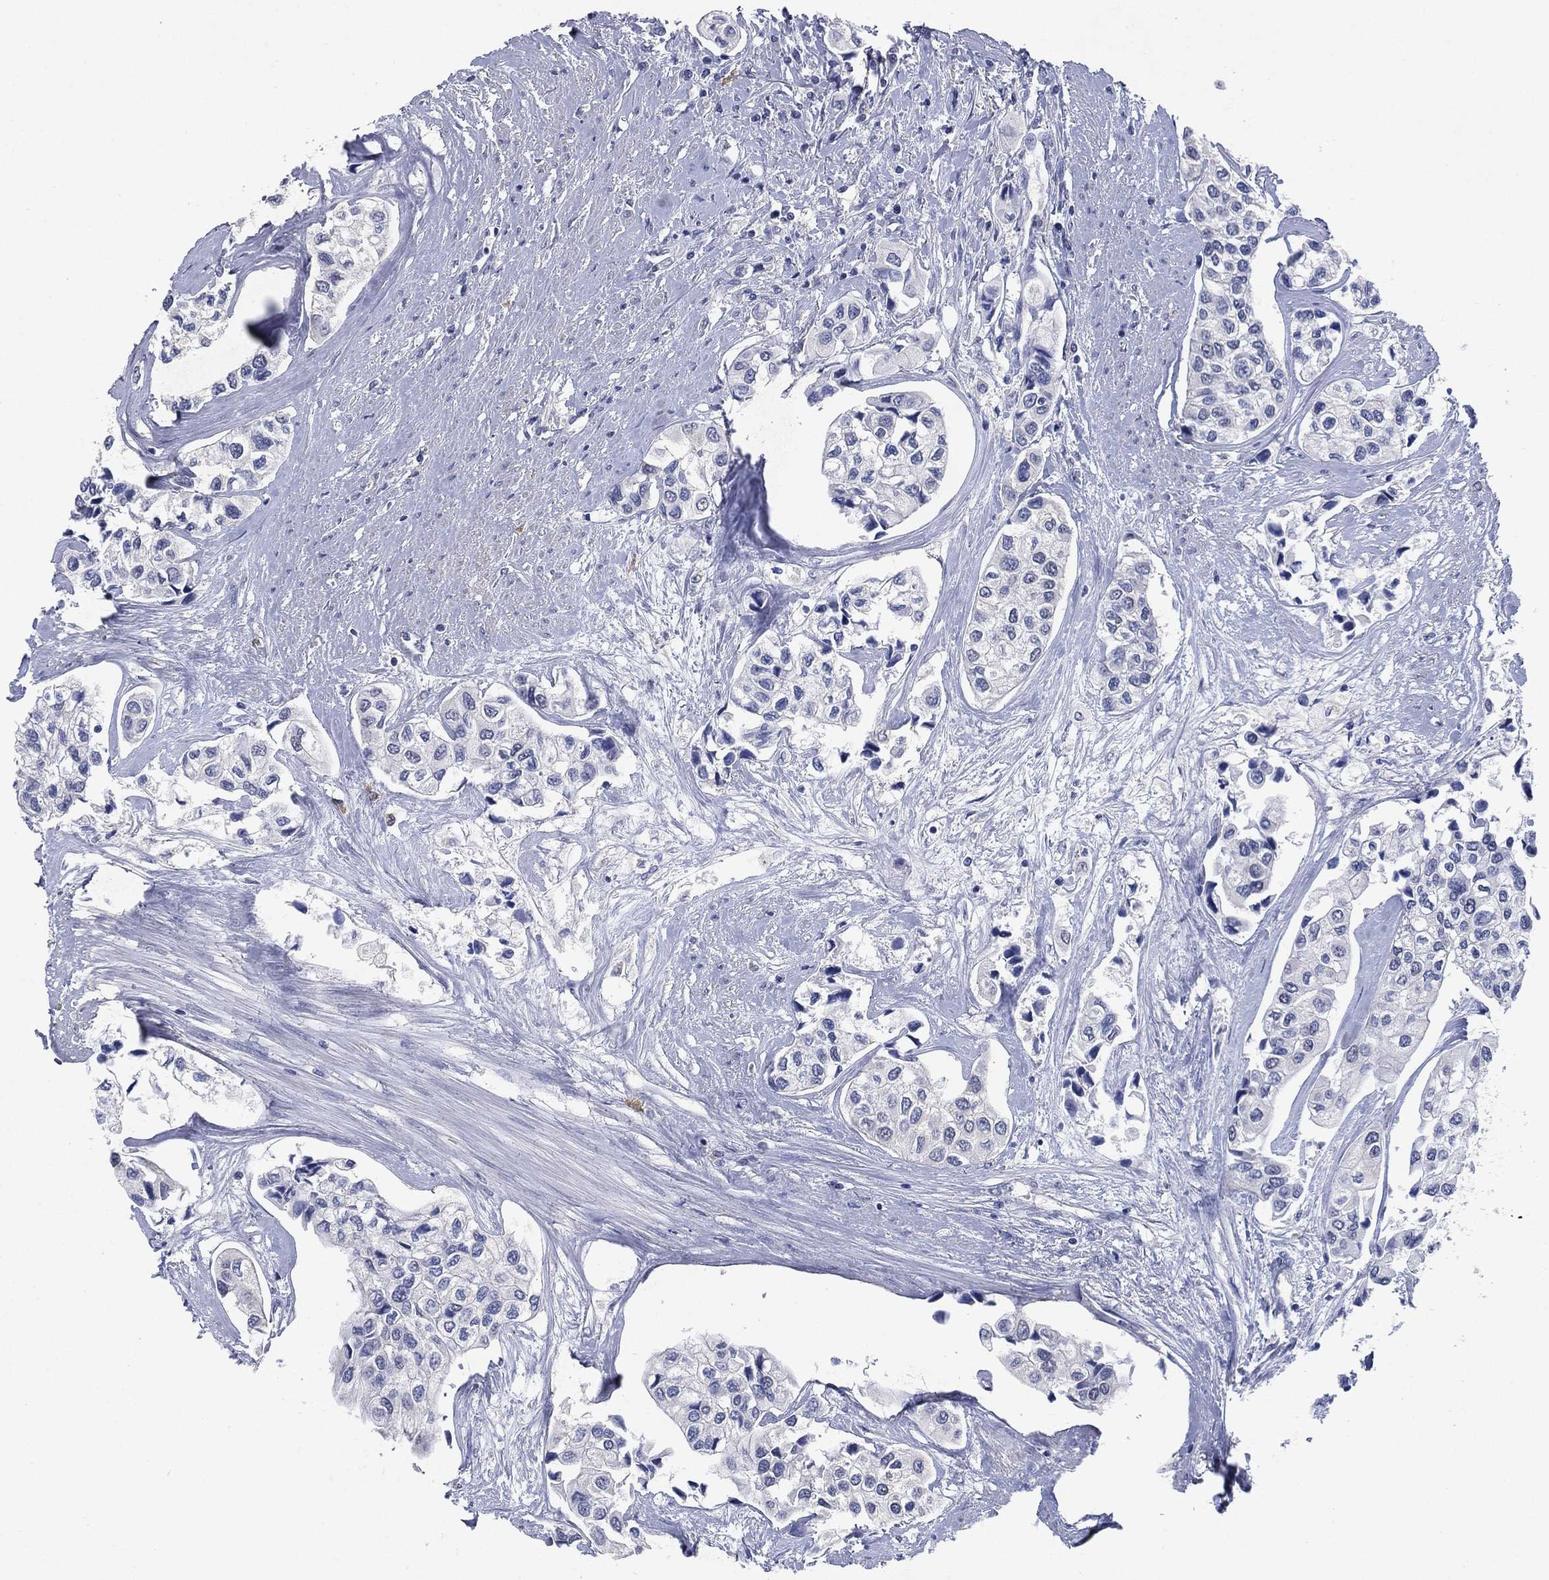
{"staining": {"intensity": "negative", "quantity": "none", "location": "none"}, "tissue": "urothelial cancer", "cell_type": "Tumor cells", "image_type": "cancer", "snomed": [{"axis": "morphology", "description": "Urothelial carcinoma, High grade"}, {"axis": "topography", "description": "Urinary bladder"}], "caption": "Urothelial cancer was stained to show a protein in brown. There is no significant expression in tumor cells. Nuclei are stained in blue.", "gene": "FSCN2", "patient": {"sex": "male", "age": 73}}